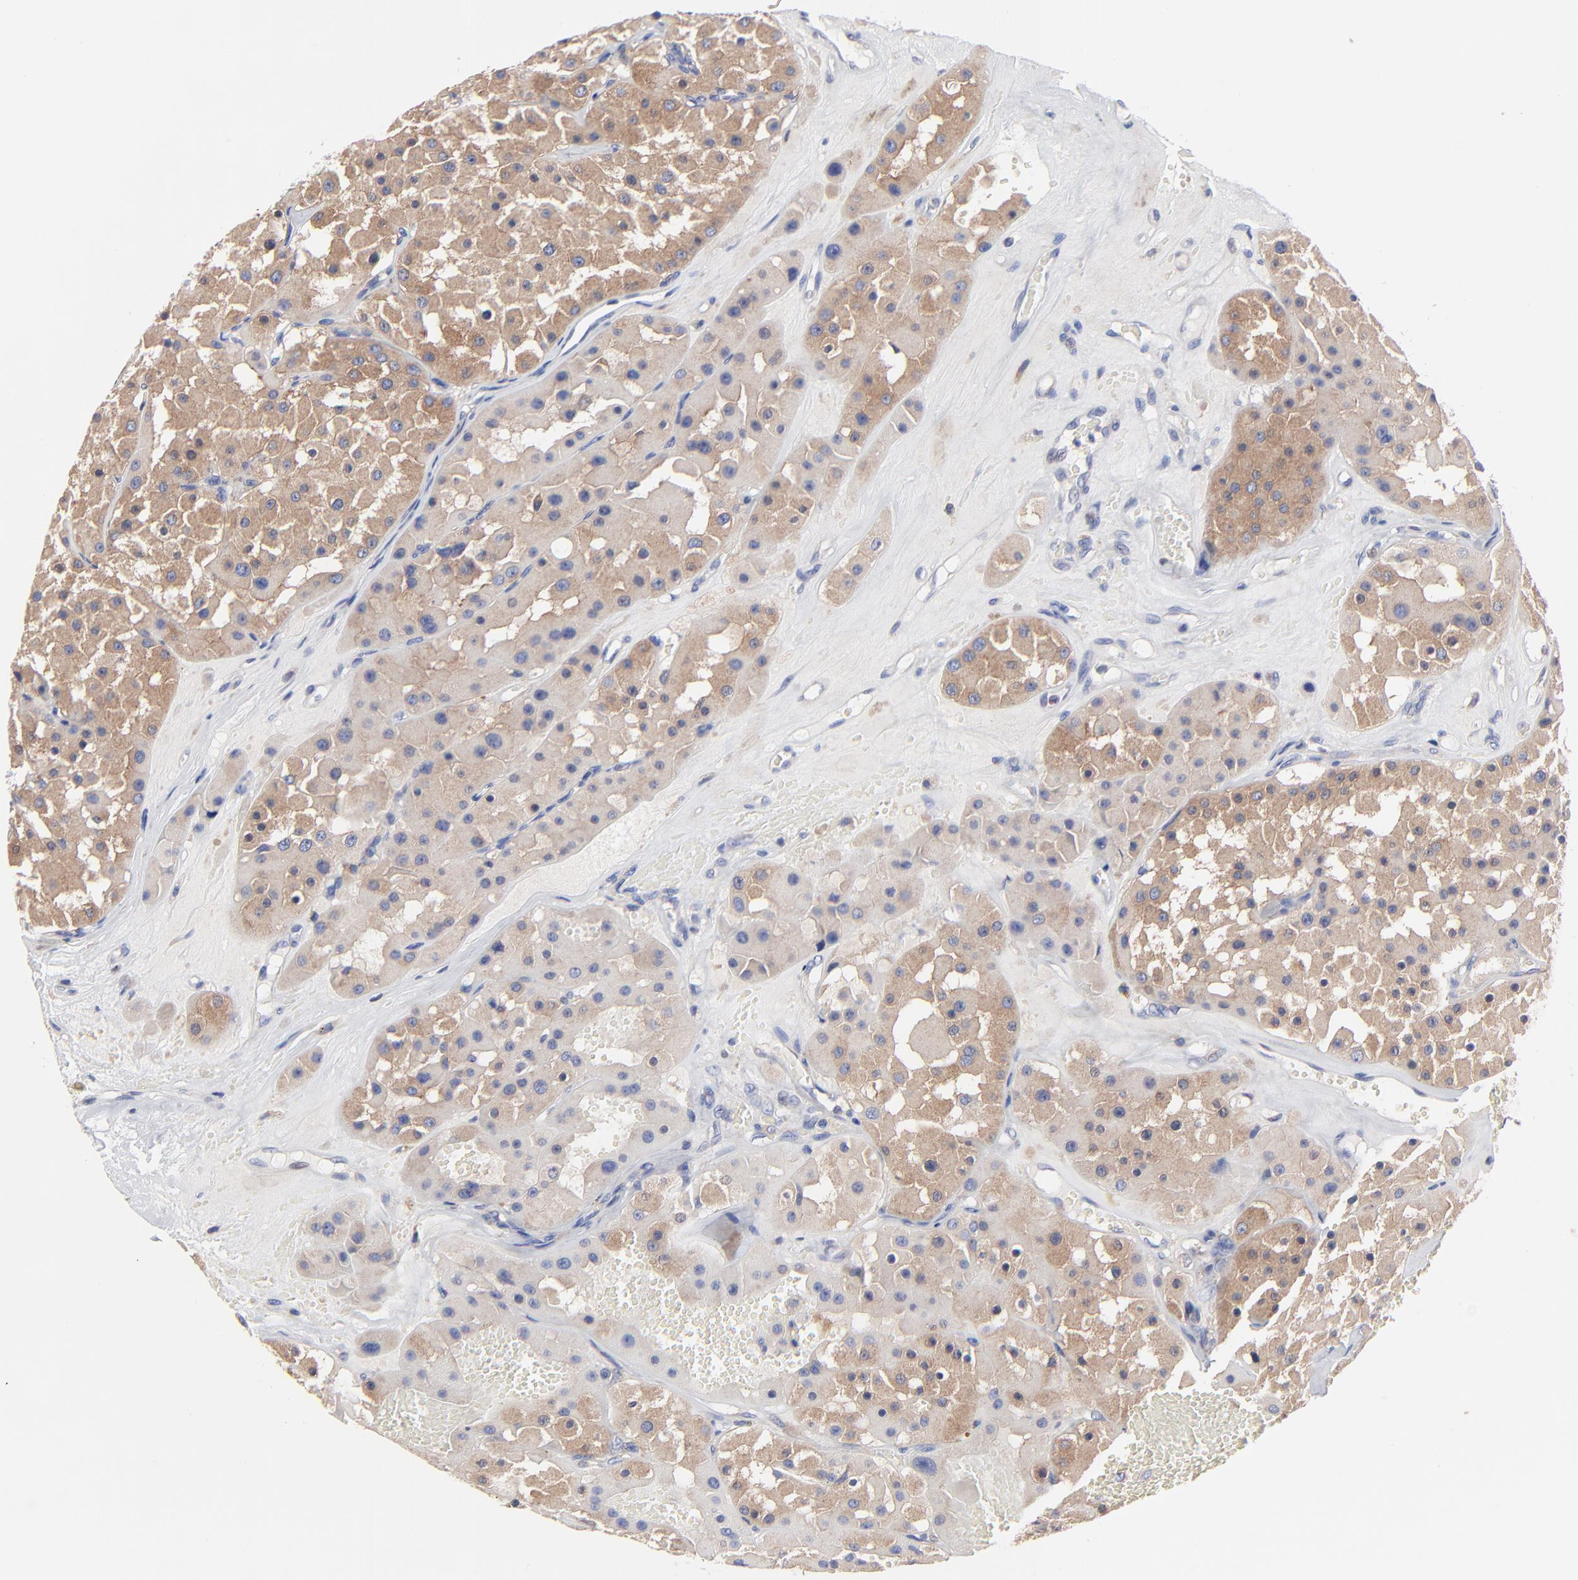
{"staining": {"intensity": "moderate", "quantity": ">75%", "location": "cytoplasmic/membranous"}, "tissue": "renal cancer", "cell_type": "Tumor cells", "image_type": "cancer", "snomed": [{"axis": "morphology", "description": "Adenocarcinoma, uncertain malignant potential"}, {"axis": "topography", "description": "Kidney"}], "caption": "Approximately >75% of tumor cells in human adenocarcinoma,  uncertain malignant potential (renal) exhibit moderate cytoplasmic/membranous protein positivity as visualized by brown immunohistochemical staining.", "gene": "PPFIBP2", "patient": {"sex": "male", "age": 63}}